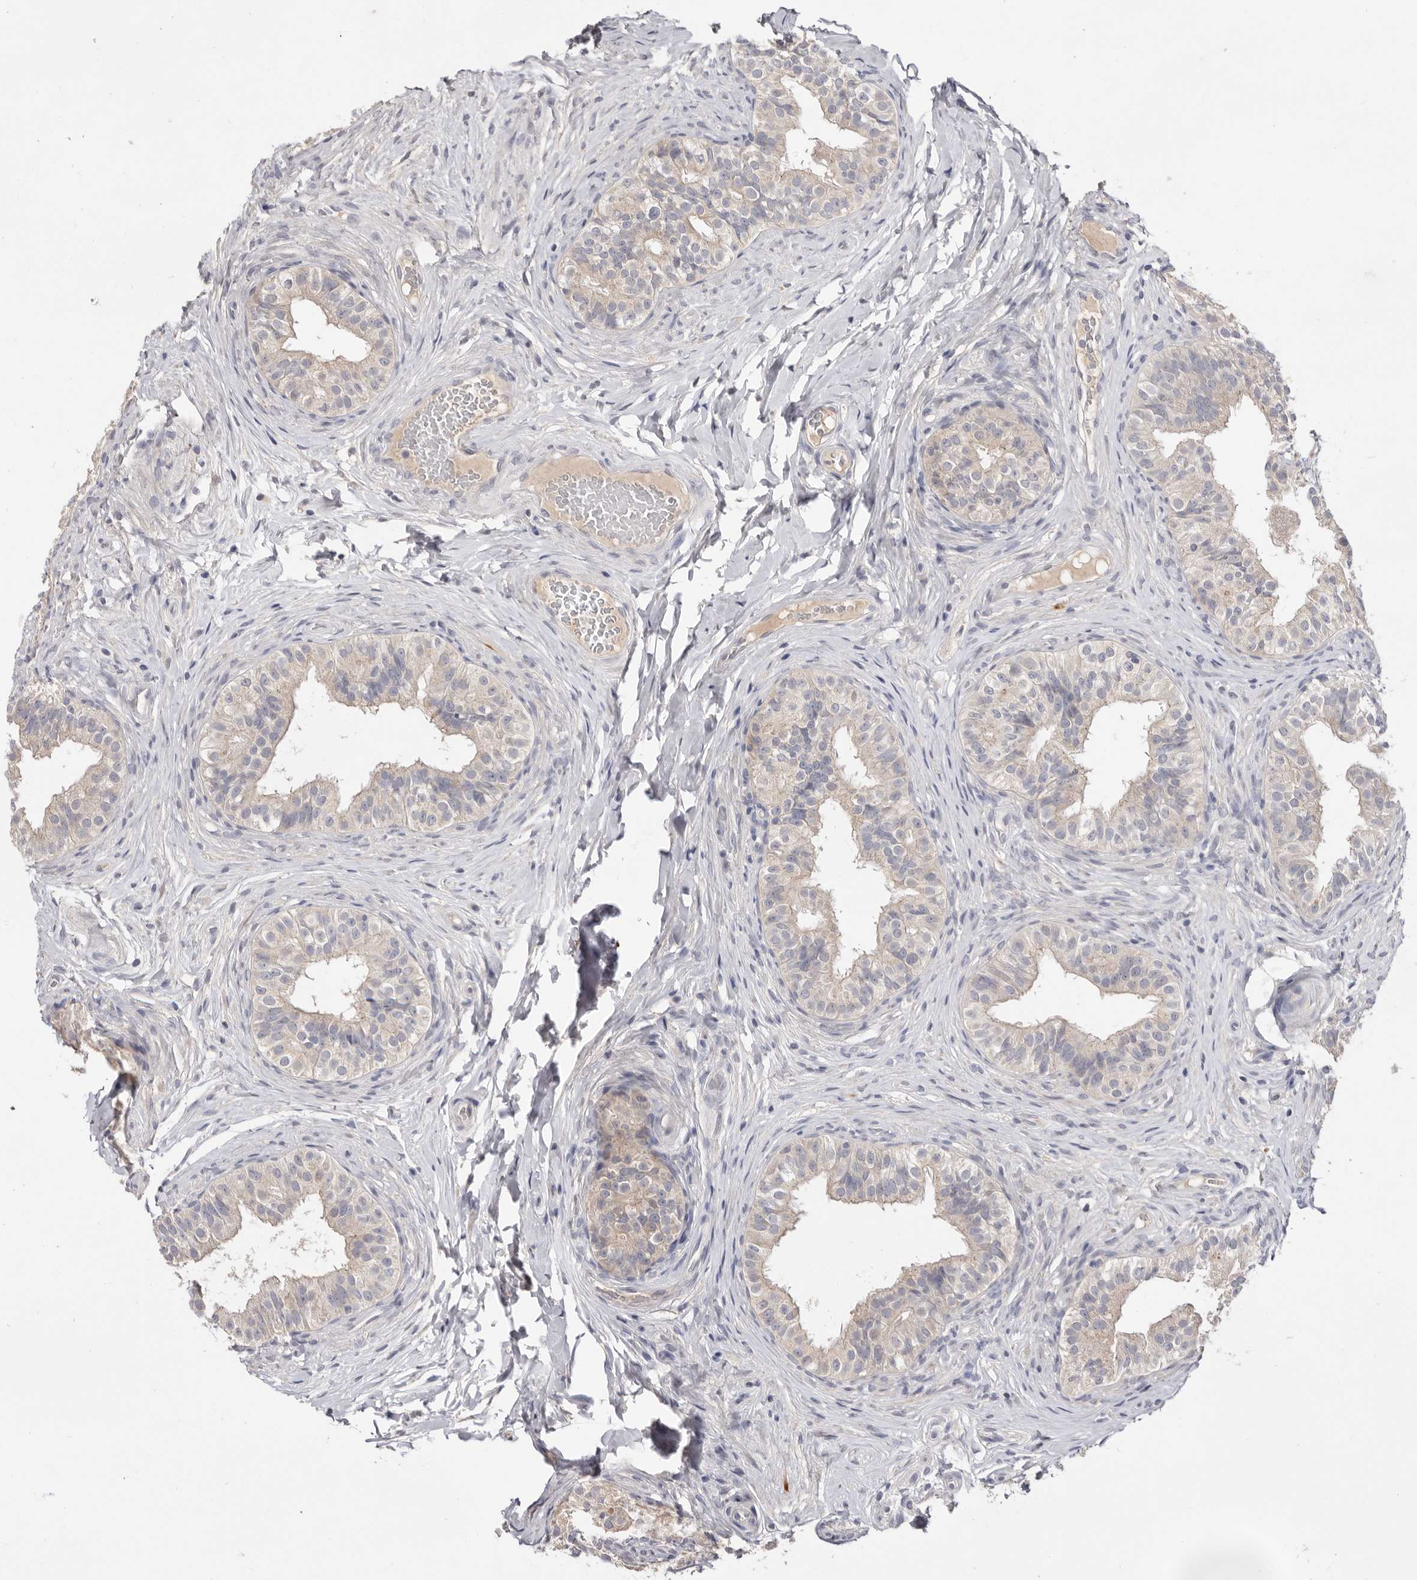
{"staining": {"intensity": "negative", "quantity": "none", "location": "none"}, "tissue": "epididymis", "cell_type": "Glandular cells", "image_type": "normal", "snomed": [{"axis": "morphology", "description": "Normal tissue, NOS"}, {"axis": "topography", "description": "Epididymis"}], "caption": "This image is of unremarkable epididymis stained with immunohistochemistry (IHC) to label a protein in brown with the nuclei are counter-stained blue. There is no positivity in glandular cells.", "gene": "DOP1A", "patient": {"sex": "male", "age": 49}}